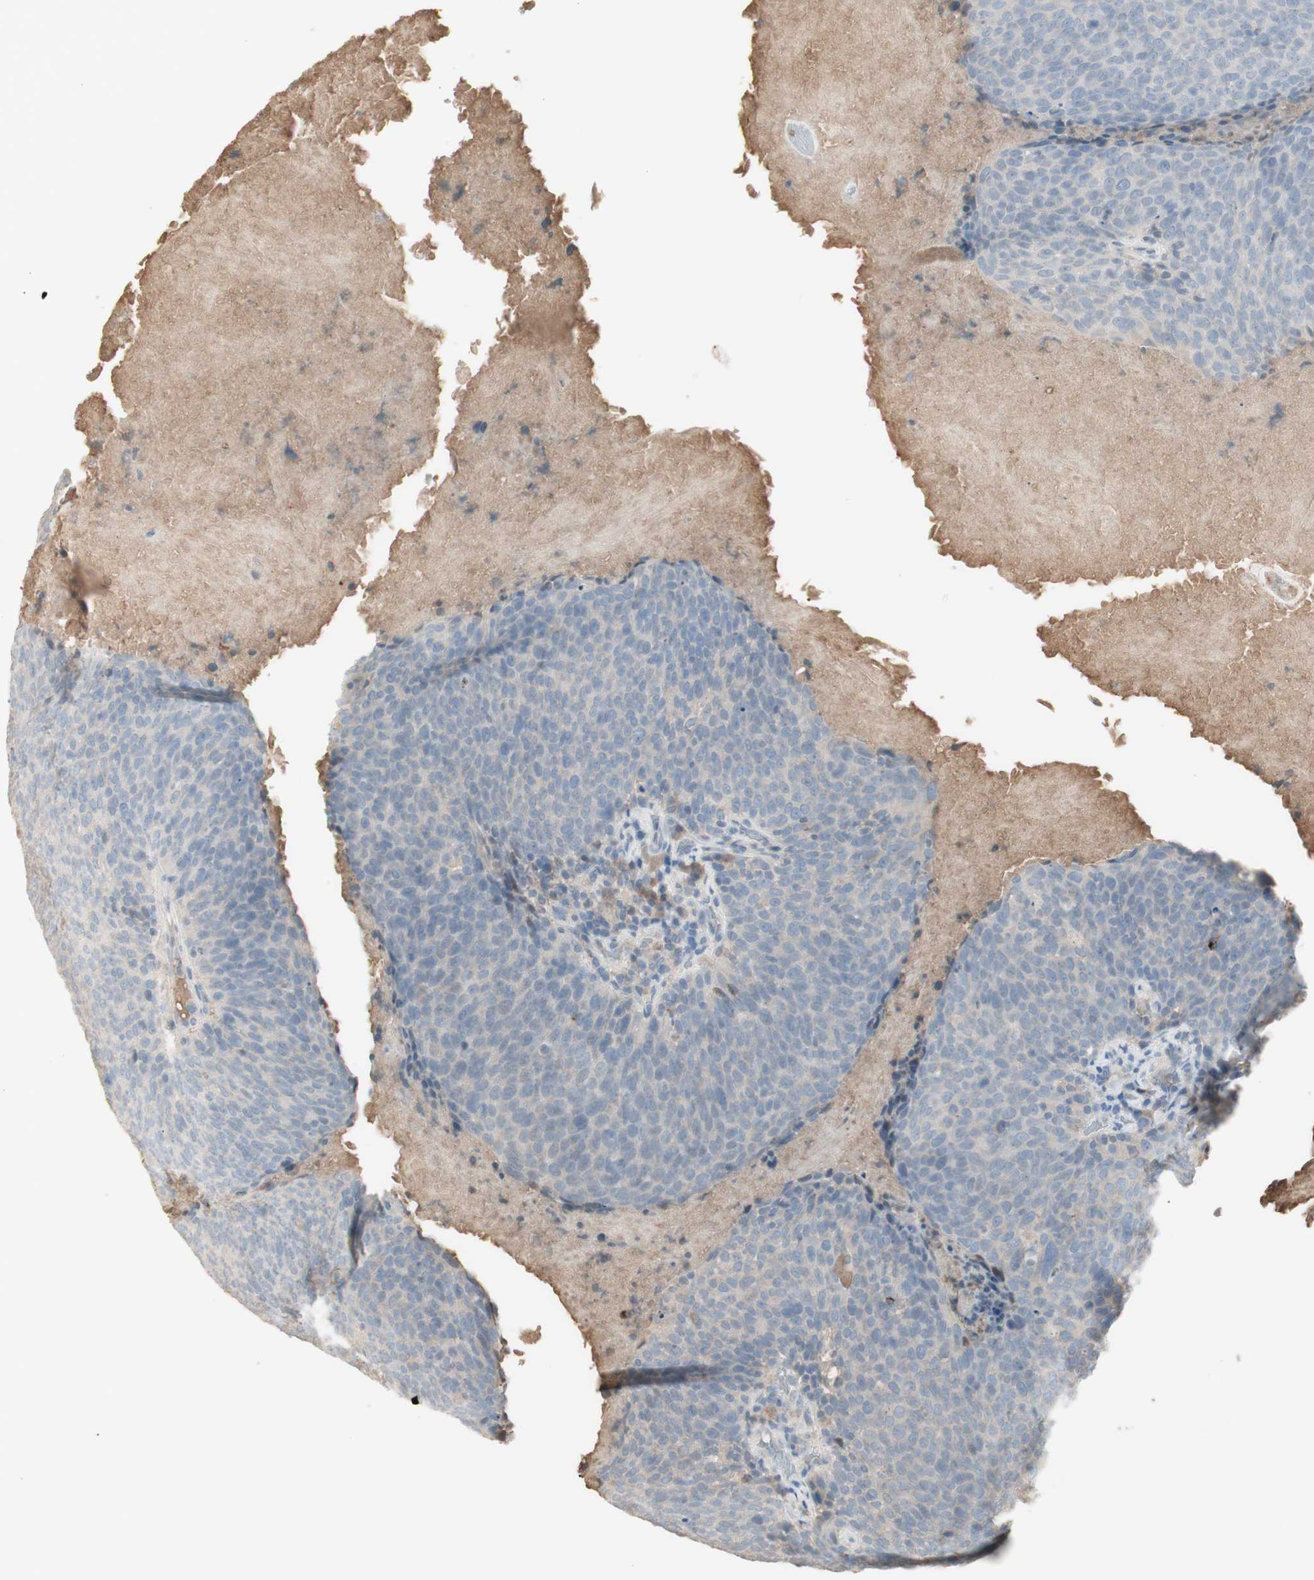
{"staining": {"intensity": "negative", "quantity": "none", "location": "none"}, "tissue": "head and neck cancer", "cell_type": "Tumor cells", "image_type": "cancer", "snomed": [{"axis": "morphology", "description": "Squamous cell carcinoma, NOS"}, {"axis": "morphology", "description": "Squamous cell carcinoma, metastatic, NOS"}, {"axis": "topography", "description": "Lymph node"}, {"axis": "topography", "description": "Head-Neck"}], "caption": "Squamous cell carcinoma (head and neck) stained for a protein using IHC reveals no expression tumor cells.", "gene": "IFNG", "patient": {"sex": "male", "age": 62}}